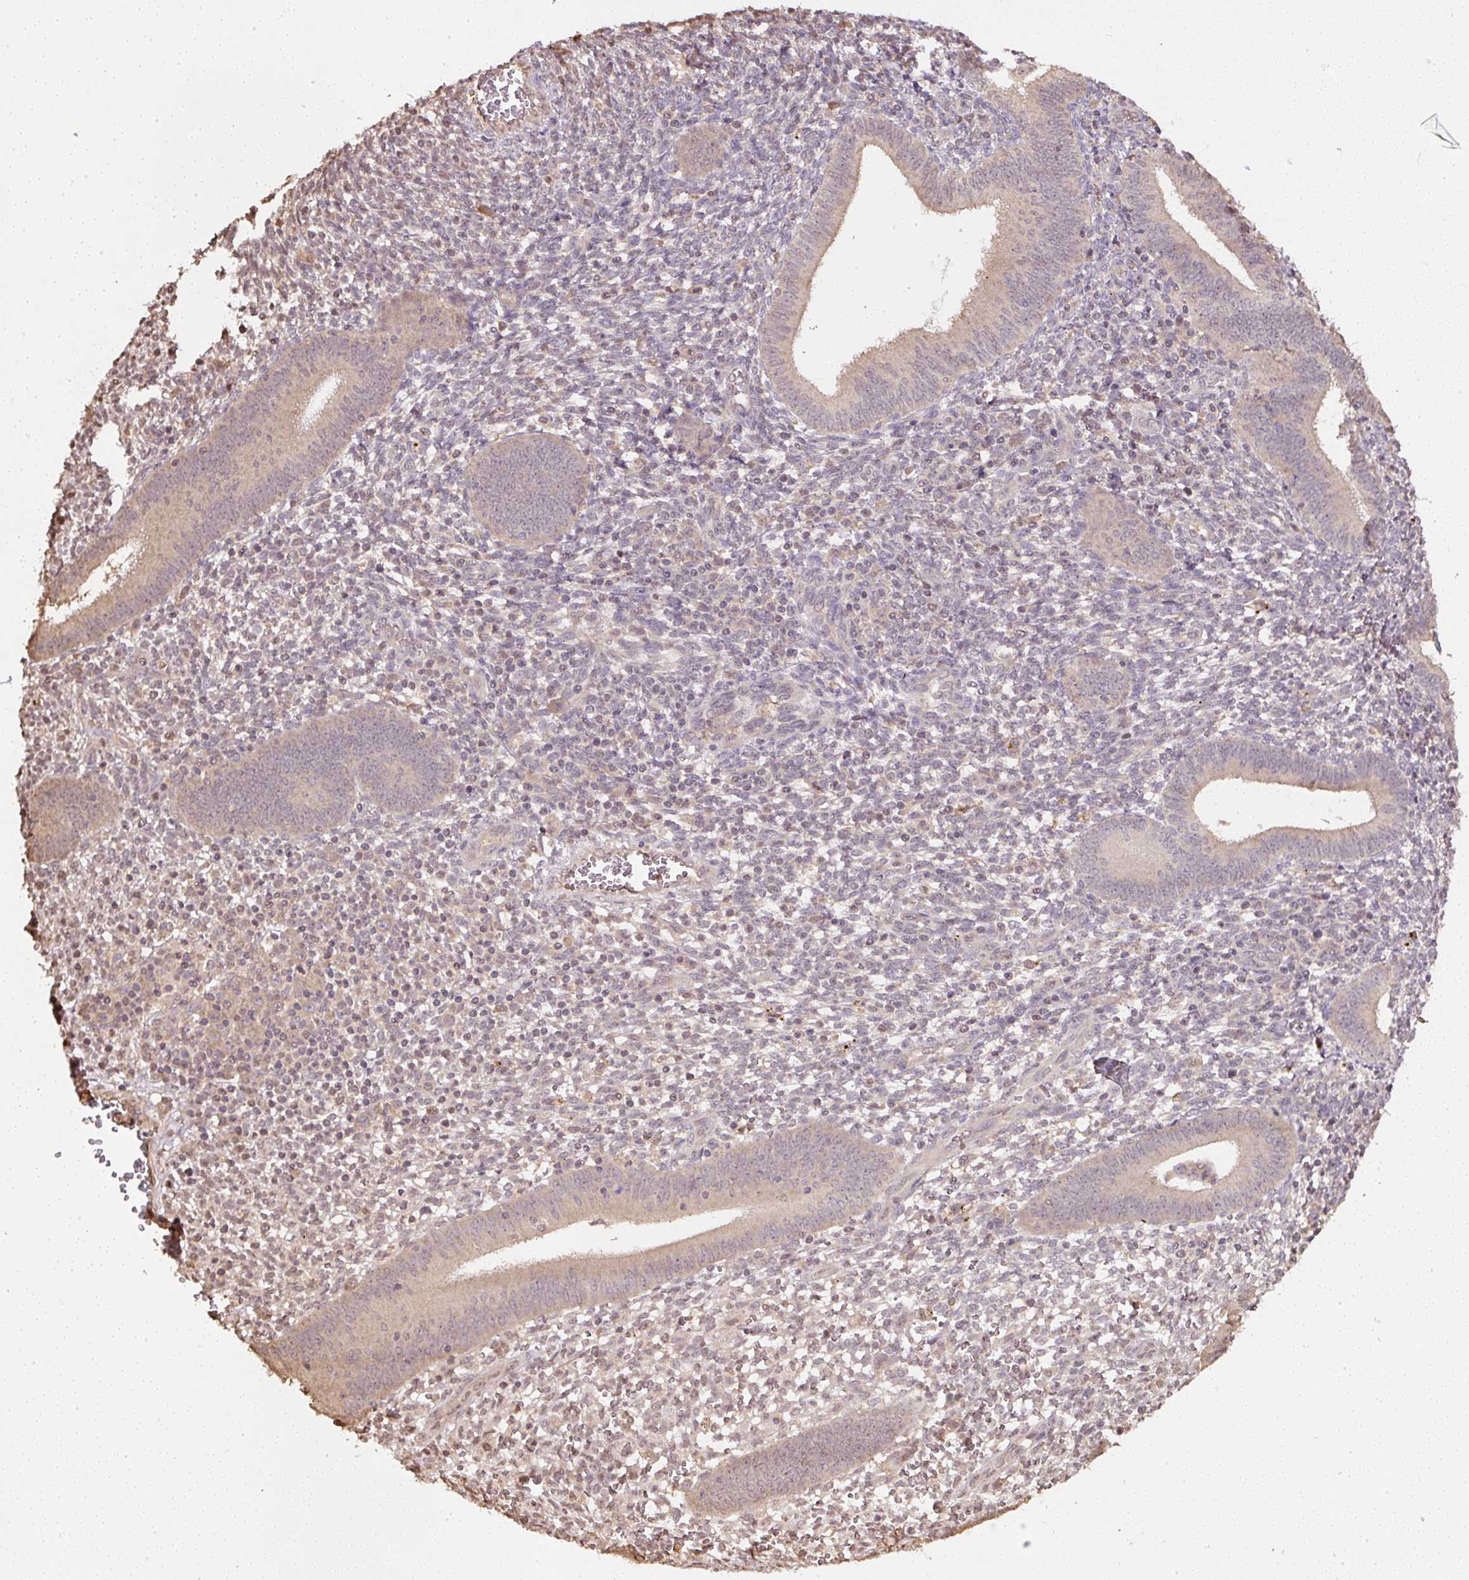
{"staining": {"intensity": "weak", "quantity": "25%-75%", "location": "nuclear"}, "tissue": "endometrium", "cell_type": "Cells in endometrial stroma", "image_type": "normal", "snomed": [{"axis": "morphology", "description": "Normal tissue, NOS"}, {"axis": "topography", "description": "Endometrium"}], "caption": "Immunohistochemistry of unremarkable human endometrium reveals low levels of weak nuclear positivity in about 25%-75% of cells in endometrial stroma.", "gene": "TMEM170B", "patient": {"sex": "female", "age": 41}}